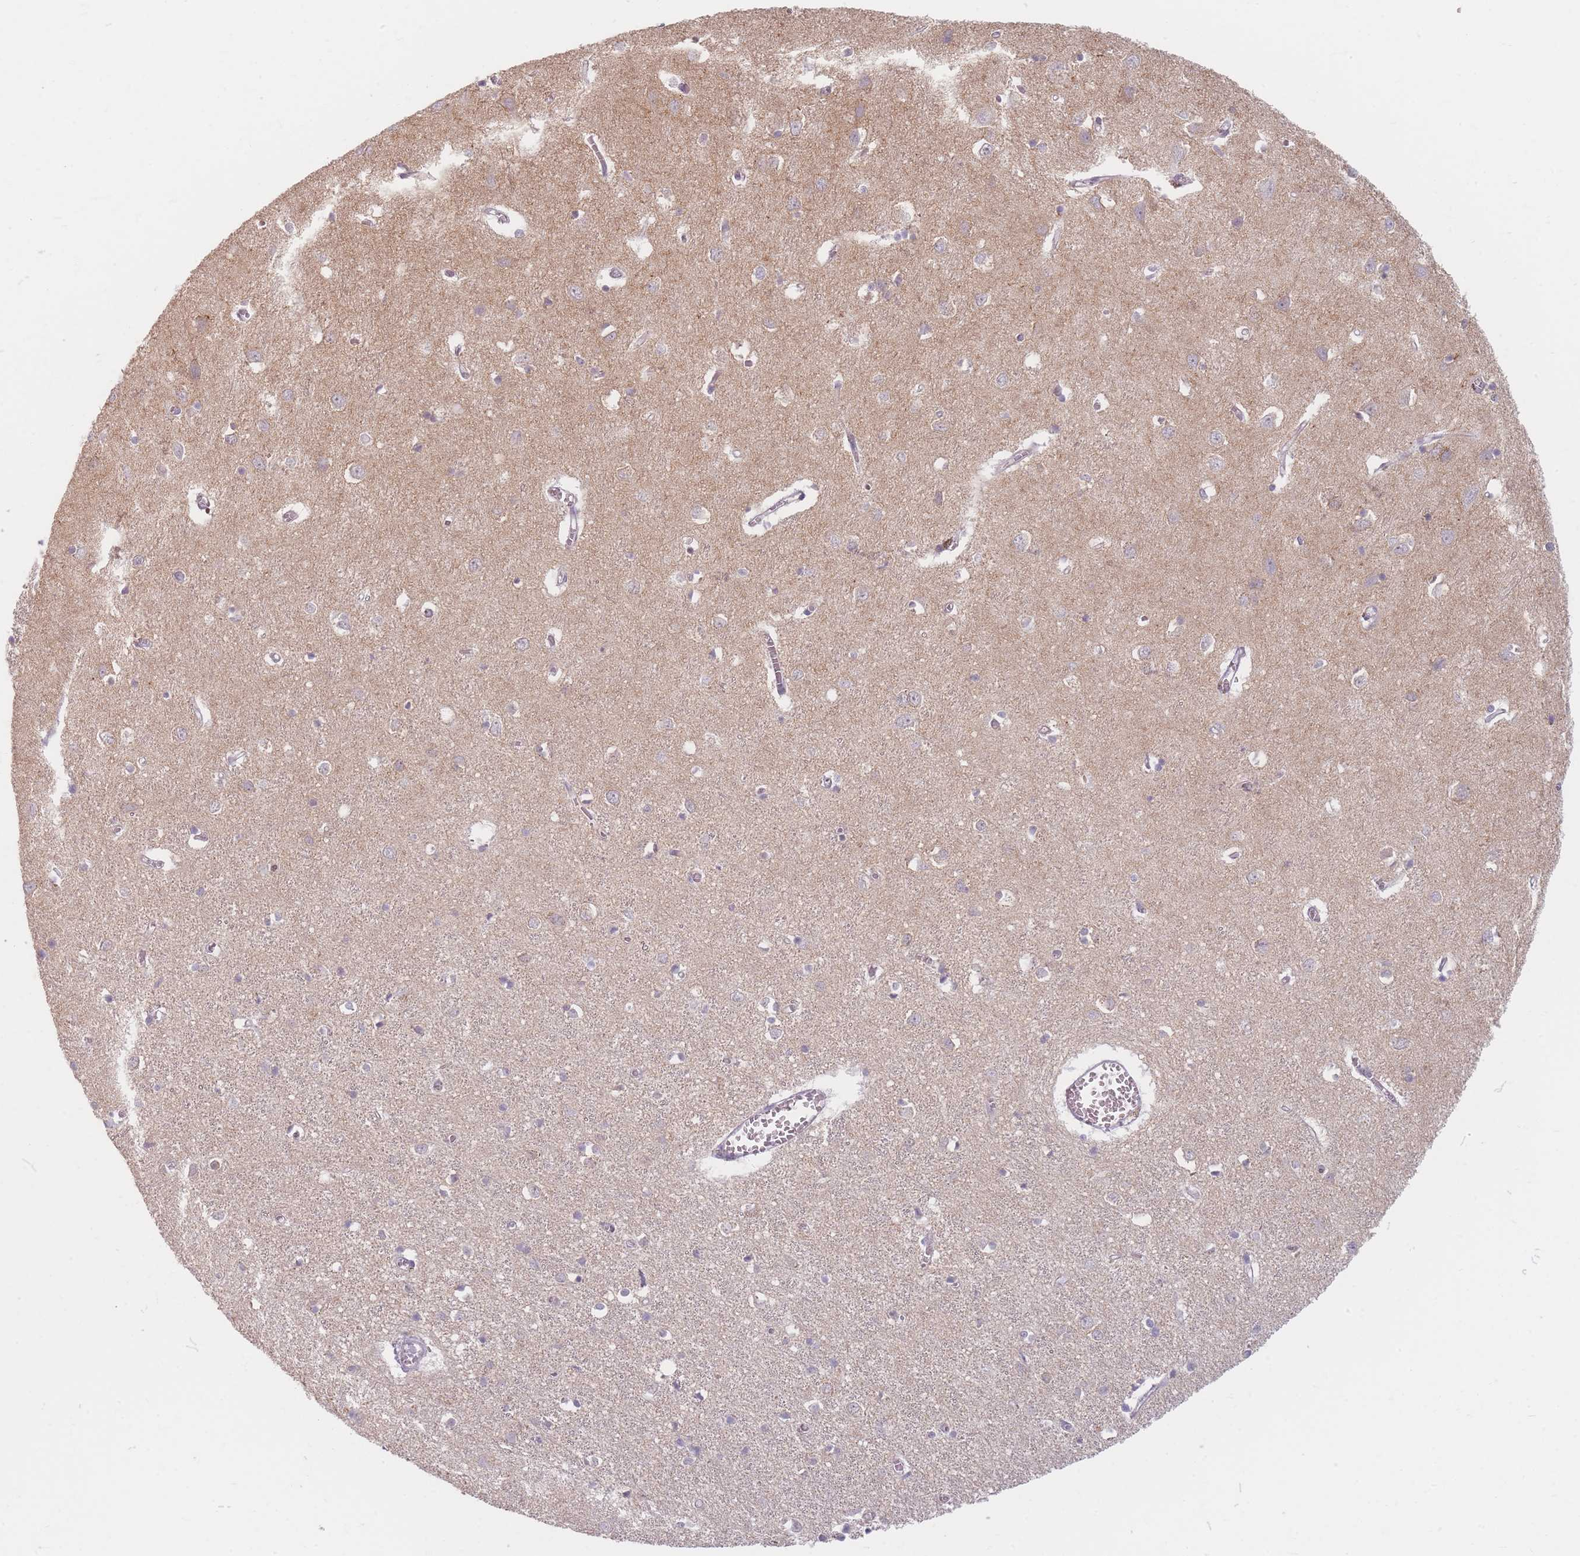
{"staining": {"intensity": "negative", "quantity": "none", "location": "none"}, "tissue": "cerebral cortex", "cell_type": "Endothelial cells", "image_type": "normal", "snomed": [{"axis": "morphology", "description": "Normal tissue, NOS"}, {"axis": "topography", "description": "Cerebral cortex"}], "caption": "The image demonstrates no significant positivity in endothelial cells of cerebral cortex.", "gene": "GABRA6", "patient": {"sex": "female", "age": 64}}